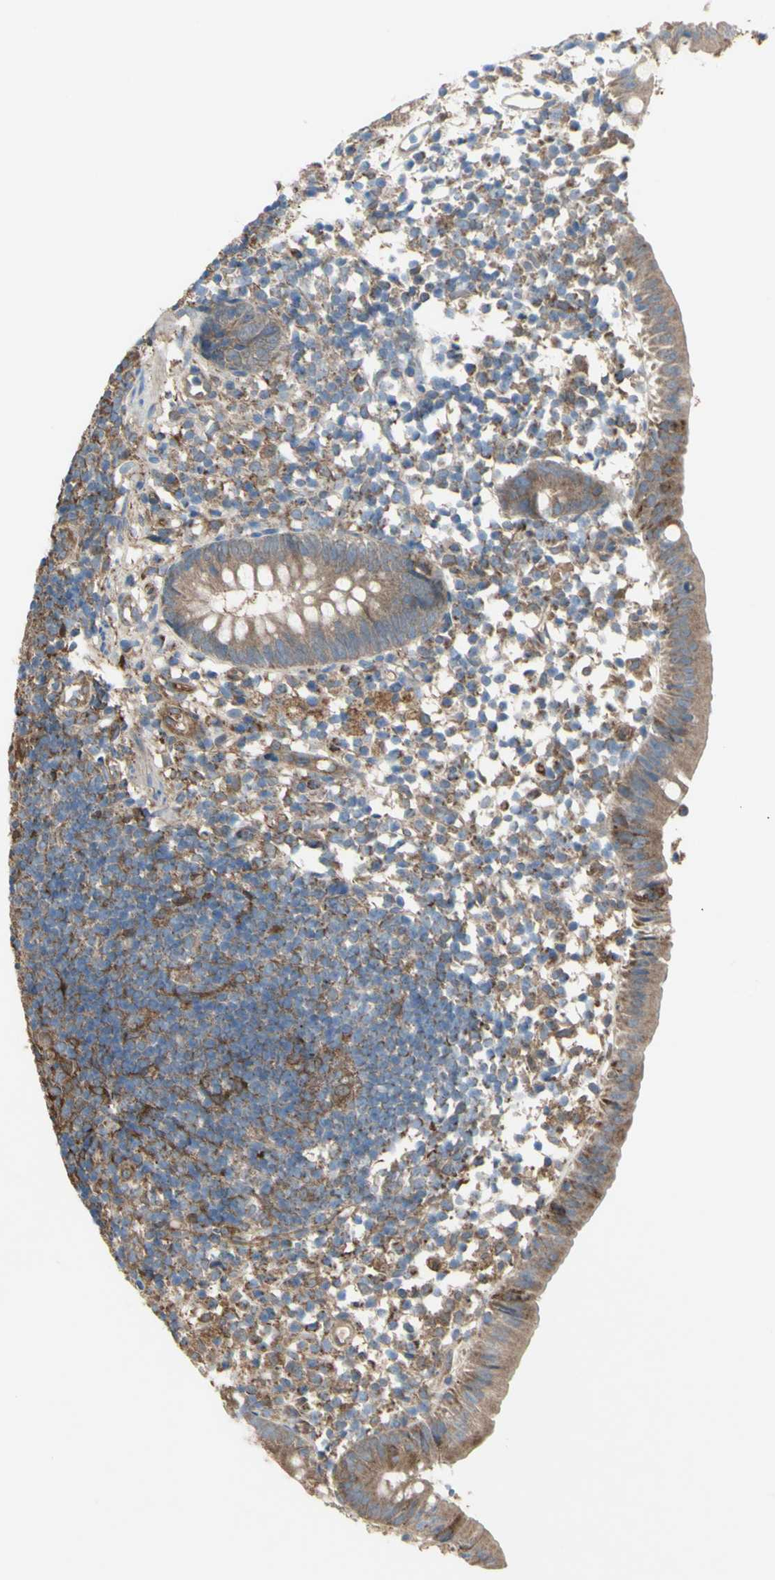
{"staining": {"intensity": "moderate", "quantity": ">75%", "location": "cytoplasmic/membranous"}, "tissue": "appendix", "cell_type": "Glandular cells", "image_type": "normal", "snomed": [{"axis": "morphology", "description": "Normal tissue, NOS"}, {"axis": "topography", "description": "Appendix"}], "caption": "Immunohistochemistry (IHC) of benign appendix displays medium levels of moderate cytoplasmic/membranous expression in about >75% of glandular cells.", "gene": "IGSF9B", "patient": {"sex": "female", "age": 20}}